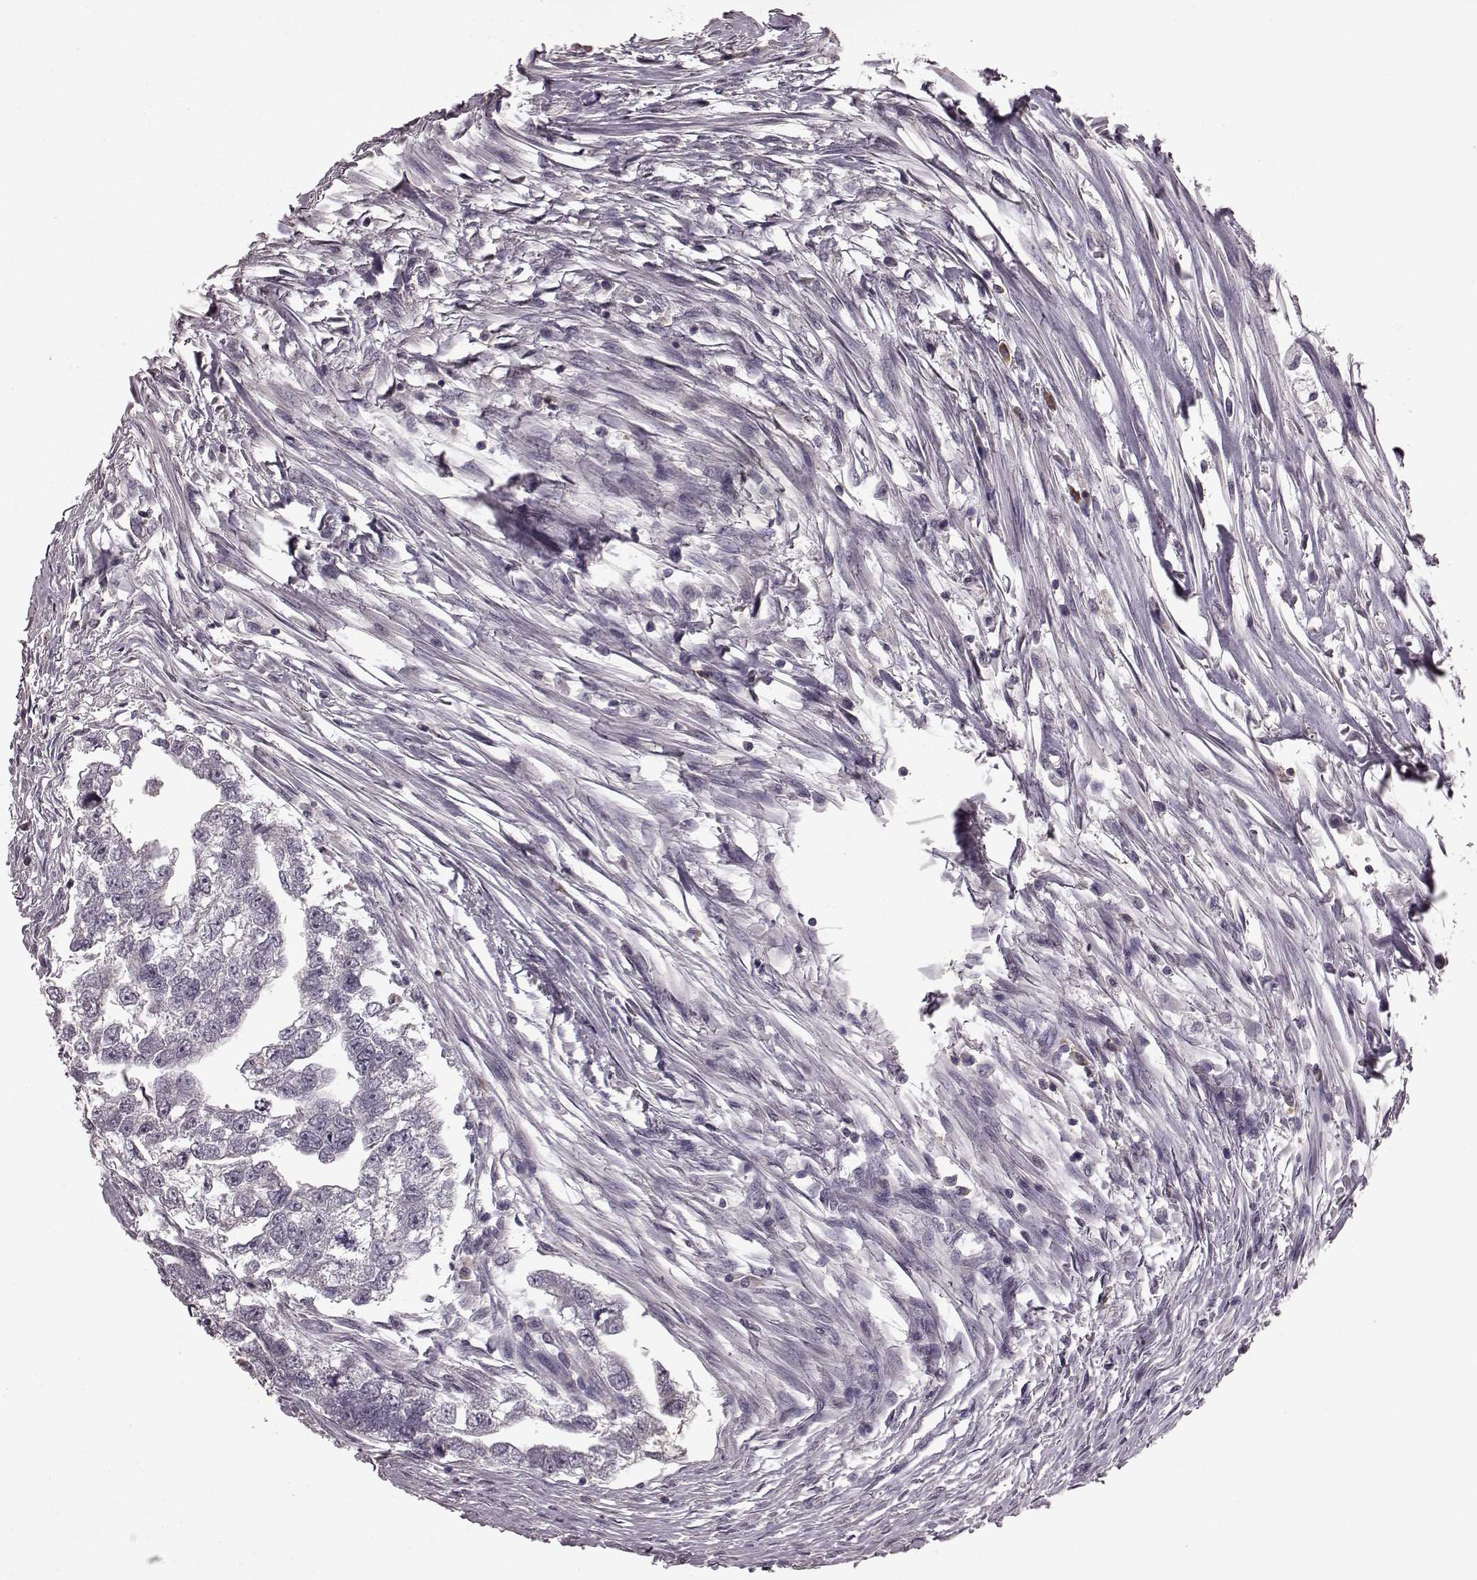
{"staining": {"intensity": "negative", "quantity": "none", "location": "none"}, "tissue": "testis cancer", "cell_type": "Tumor cells", "image_type": "cancer", "snomed": [{"axis": "morphology", "description": "Carcinoma, Embryonal, NOS"}, {"axis": "morphology", "description": "Teratoma, malignant, NOS"}, {"axis": "topography", "description": "Testis"}], "caption": "Embryonal carcinoma (testis) was stained to show a protein in brown. There is no significant staining in tumor cells.", "gene": "CD28", "patient": {"sex": "male", "age": 44}}